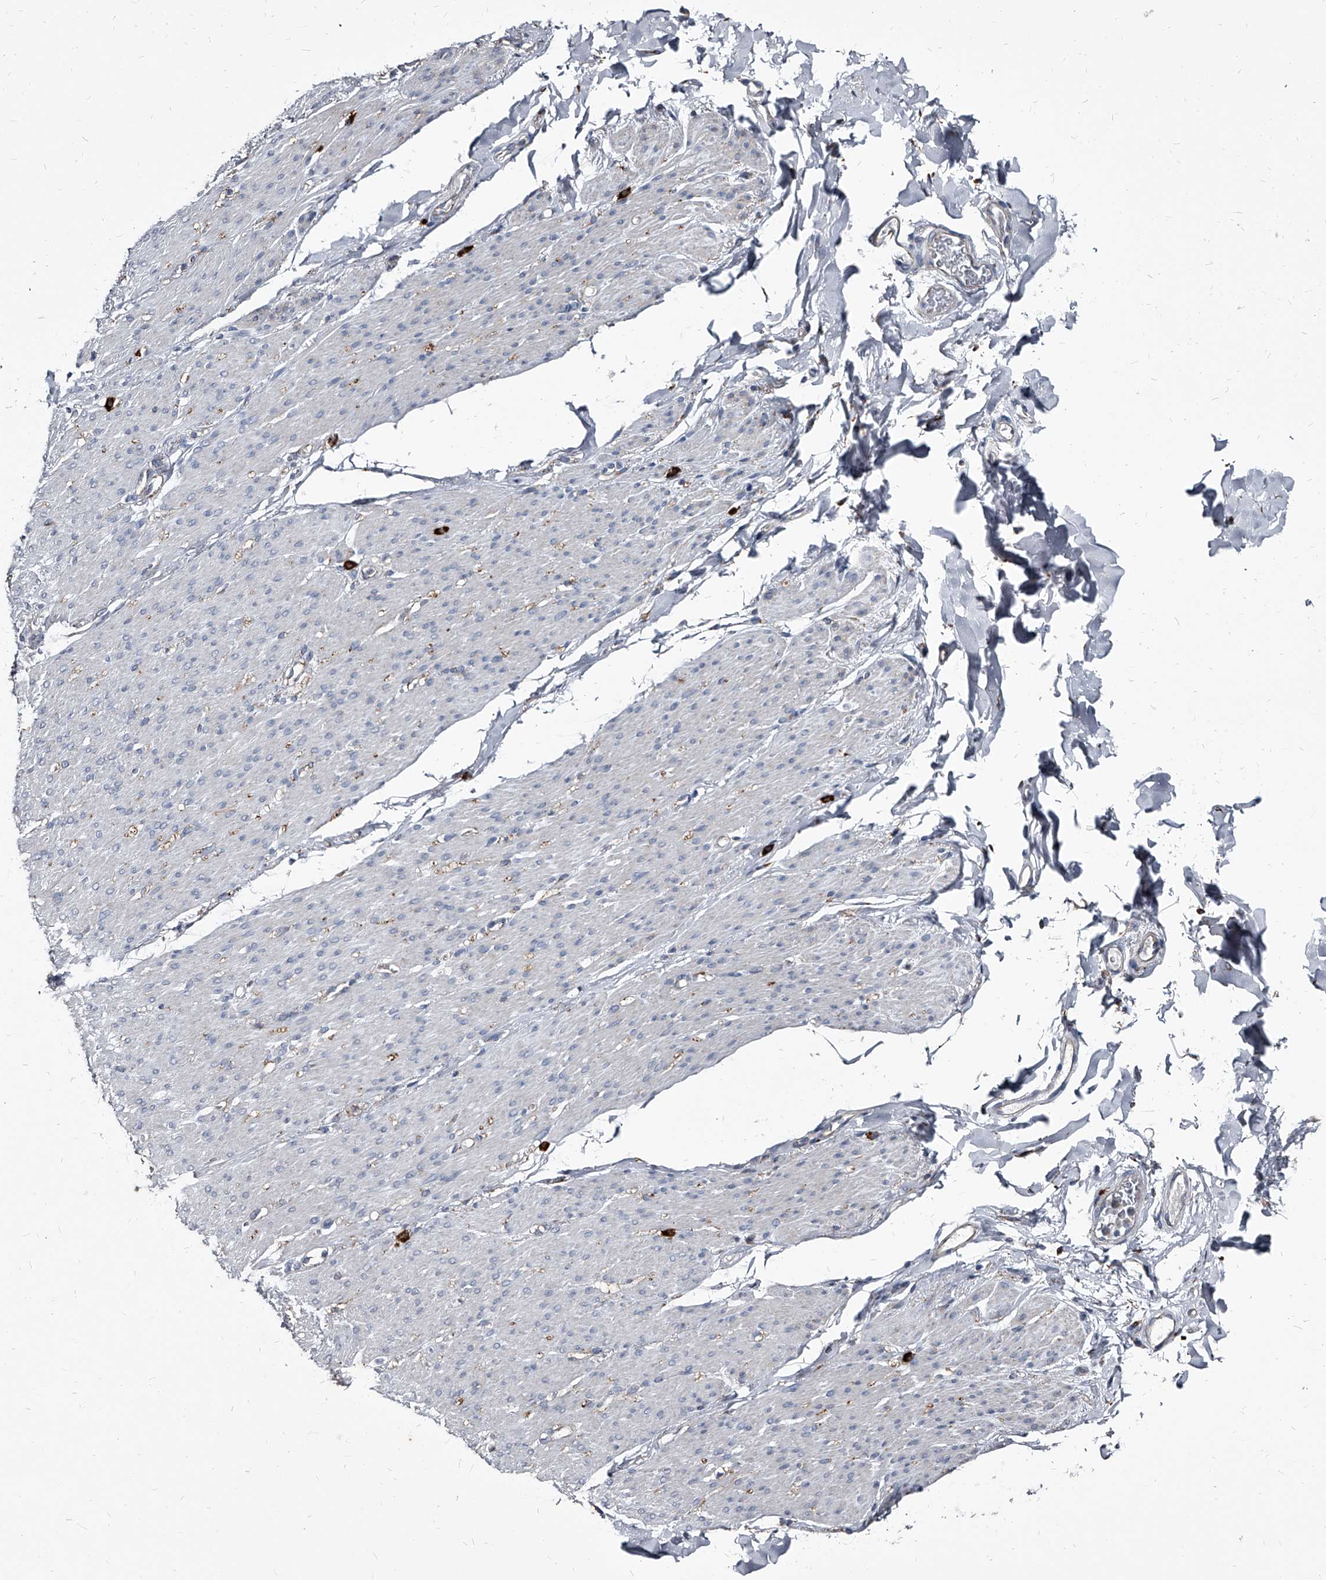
{"staining": {"intensity": "negative", "quantity": "none", "location": "none"}, "tissue": "smooth muscle", "cell_type": "Smooth muscle cells", "image_type": "normal", "snomed": [{"axis": "morphology", "description": "Normal tissue, NOS"}, {"axis": "topography", "description": "Colon"}, {"axis": "topography", "description": "Peripheral nerve tissue"}], "caption": "Immunohistochemistry (IHC) of normal smooth muscle displays no expression in smooth muscle cells. (Stains: DAB immunohistochemistry with hematoxylin counter stain, Microscopy: brightfield microscopy at high magnification).", "gene": "PGLYRP3", "patient": {"sex": "female", "age": 61}}